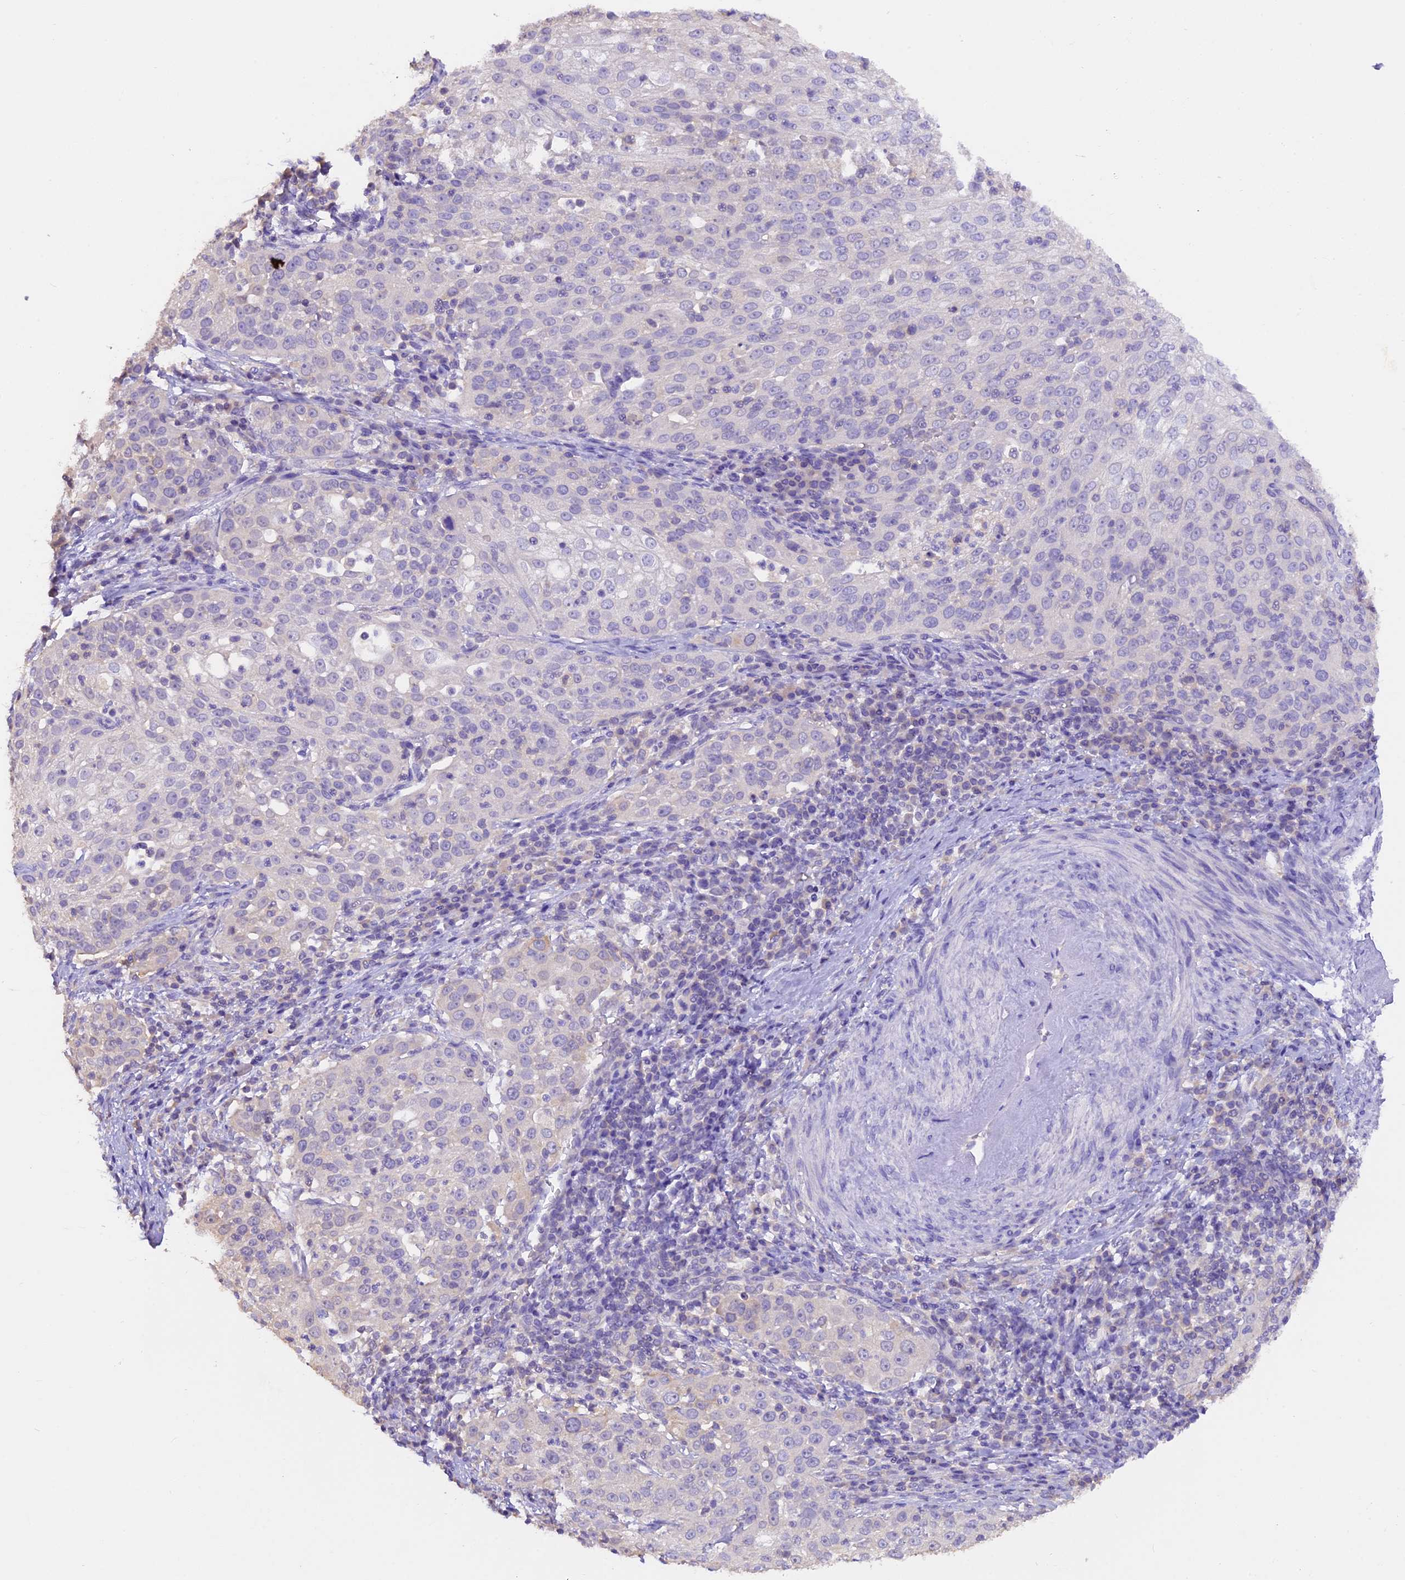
{"staining": {"intensity": "negative", "quantity": "none", "location": "none"}, "tissue": "cervical cancer", "cell_type": "Tumor cells", "image_type": "cancer", "snomed": [{"axis": "morphology", "description": "Squamous cell carcinoma, NOS"}, {"axis": "topography", "description": "Cervix"}], "caption": "Squamous cell carcinoma (cervical) was stained to show a protein in brown. There is no significant expression in tumor cells.", "gene": "AP3B2", "patient": {"sex": "female", "age": 57}}